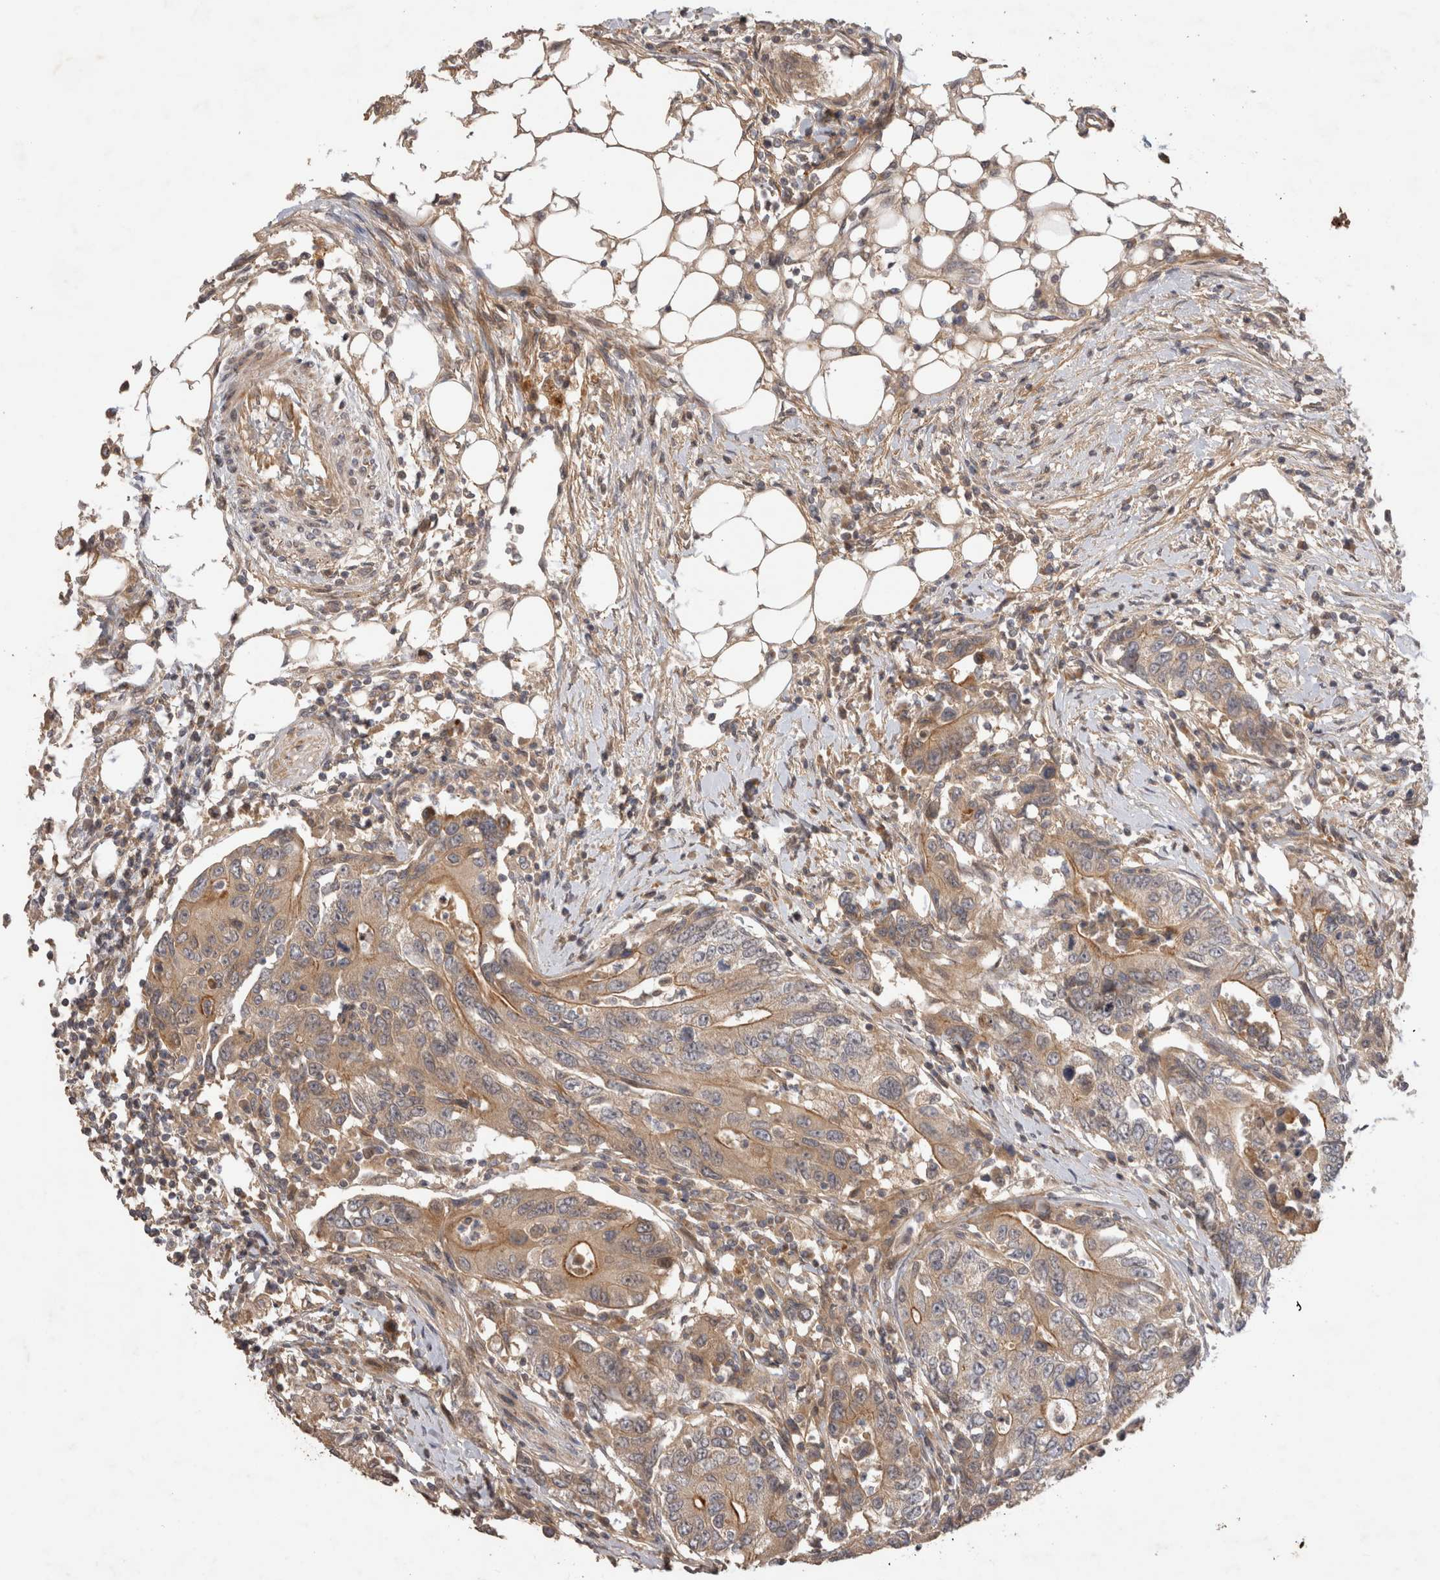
{"staining": {"intensity": "moderate", "quantity": "25%-75%", "location": "cytoplasmic/membranous"}, "tissue": "colorectal cancer", "cell_type": "Tumor cells", "image_type": "cancer", "snomed": [{"axis": "morphology", "description": "Adenocarcinoma, NOS"}, {"axis": "topography", "description": "Colon"}], "caption": "Colorectal cancer (adenocarcinoma) stained with DAB IHC displays medium levels of moderate cytoplasmic/membranous staining in about 25%-75% of tumor cells.", "gene": "PPP1R42", "patient": {"sex": "female", "age": 77}}